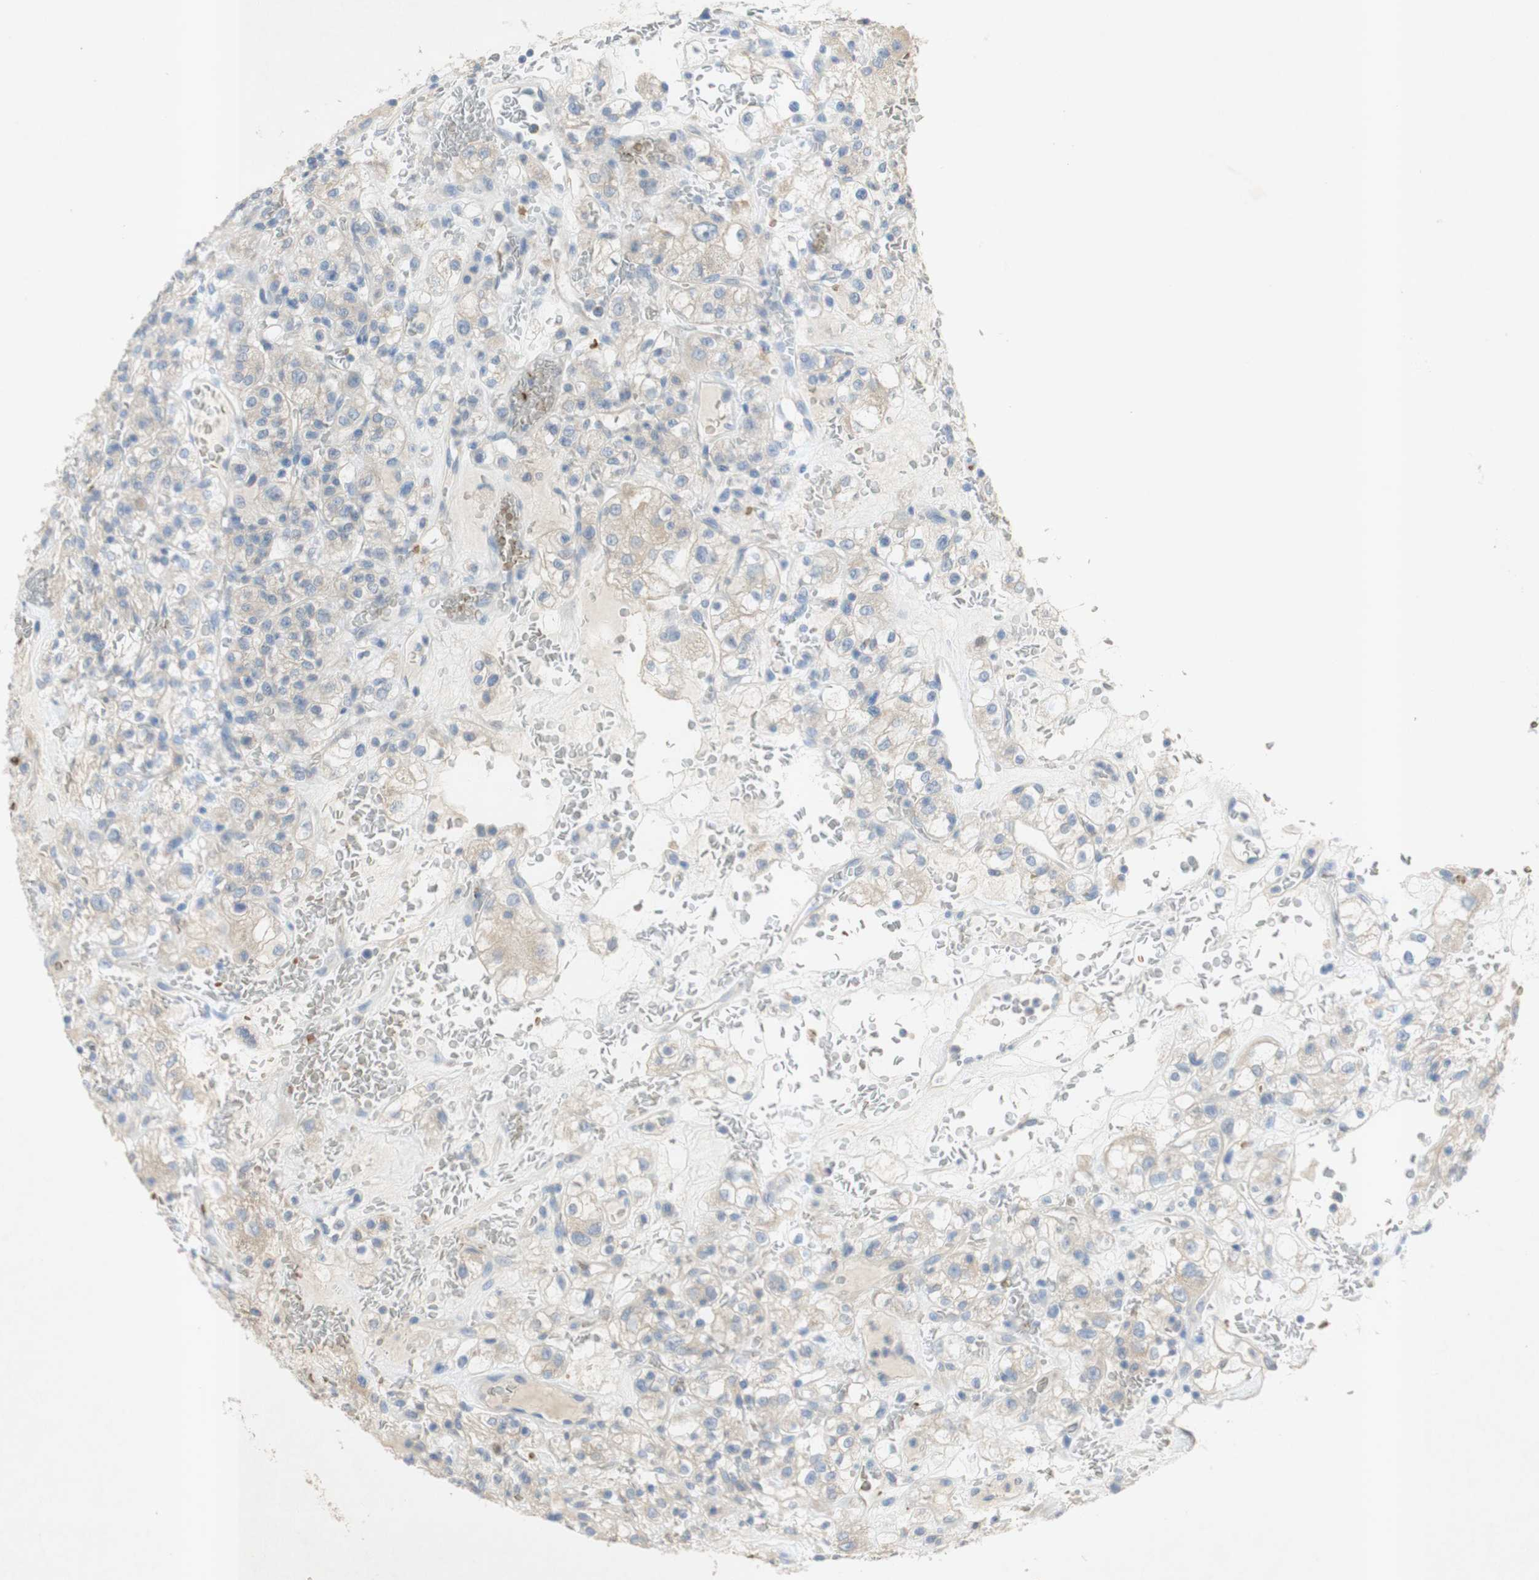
{"staining": {"intensity": "negative", "quantity": "none", "location": "none"}, "tissue": "renal cancer", "cell_type": "Tumor cells", "image_type": "cancer", "snomed": [{"axis": "morphology", "description": "Normal tissue, NOS"}, {"axis": "morphology", "description": "Adenocarcinoma, NOS"}, {"axis": "topography", "description": "Kidney"}], "caption": "A micrograph of human adenocarcinoma (renal) is negative for staining in tumor cells. (DAB immunohistochemistry (IHC), high magnification).", "gene": "EPO", "patient": {"sex": "female", "age": 72}}